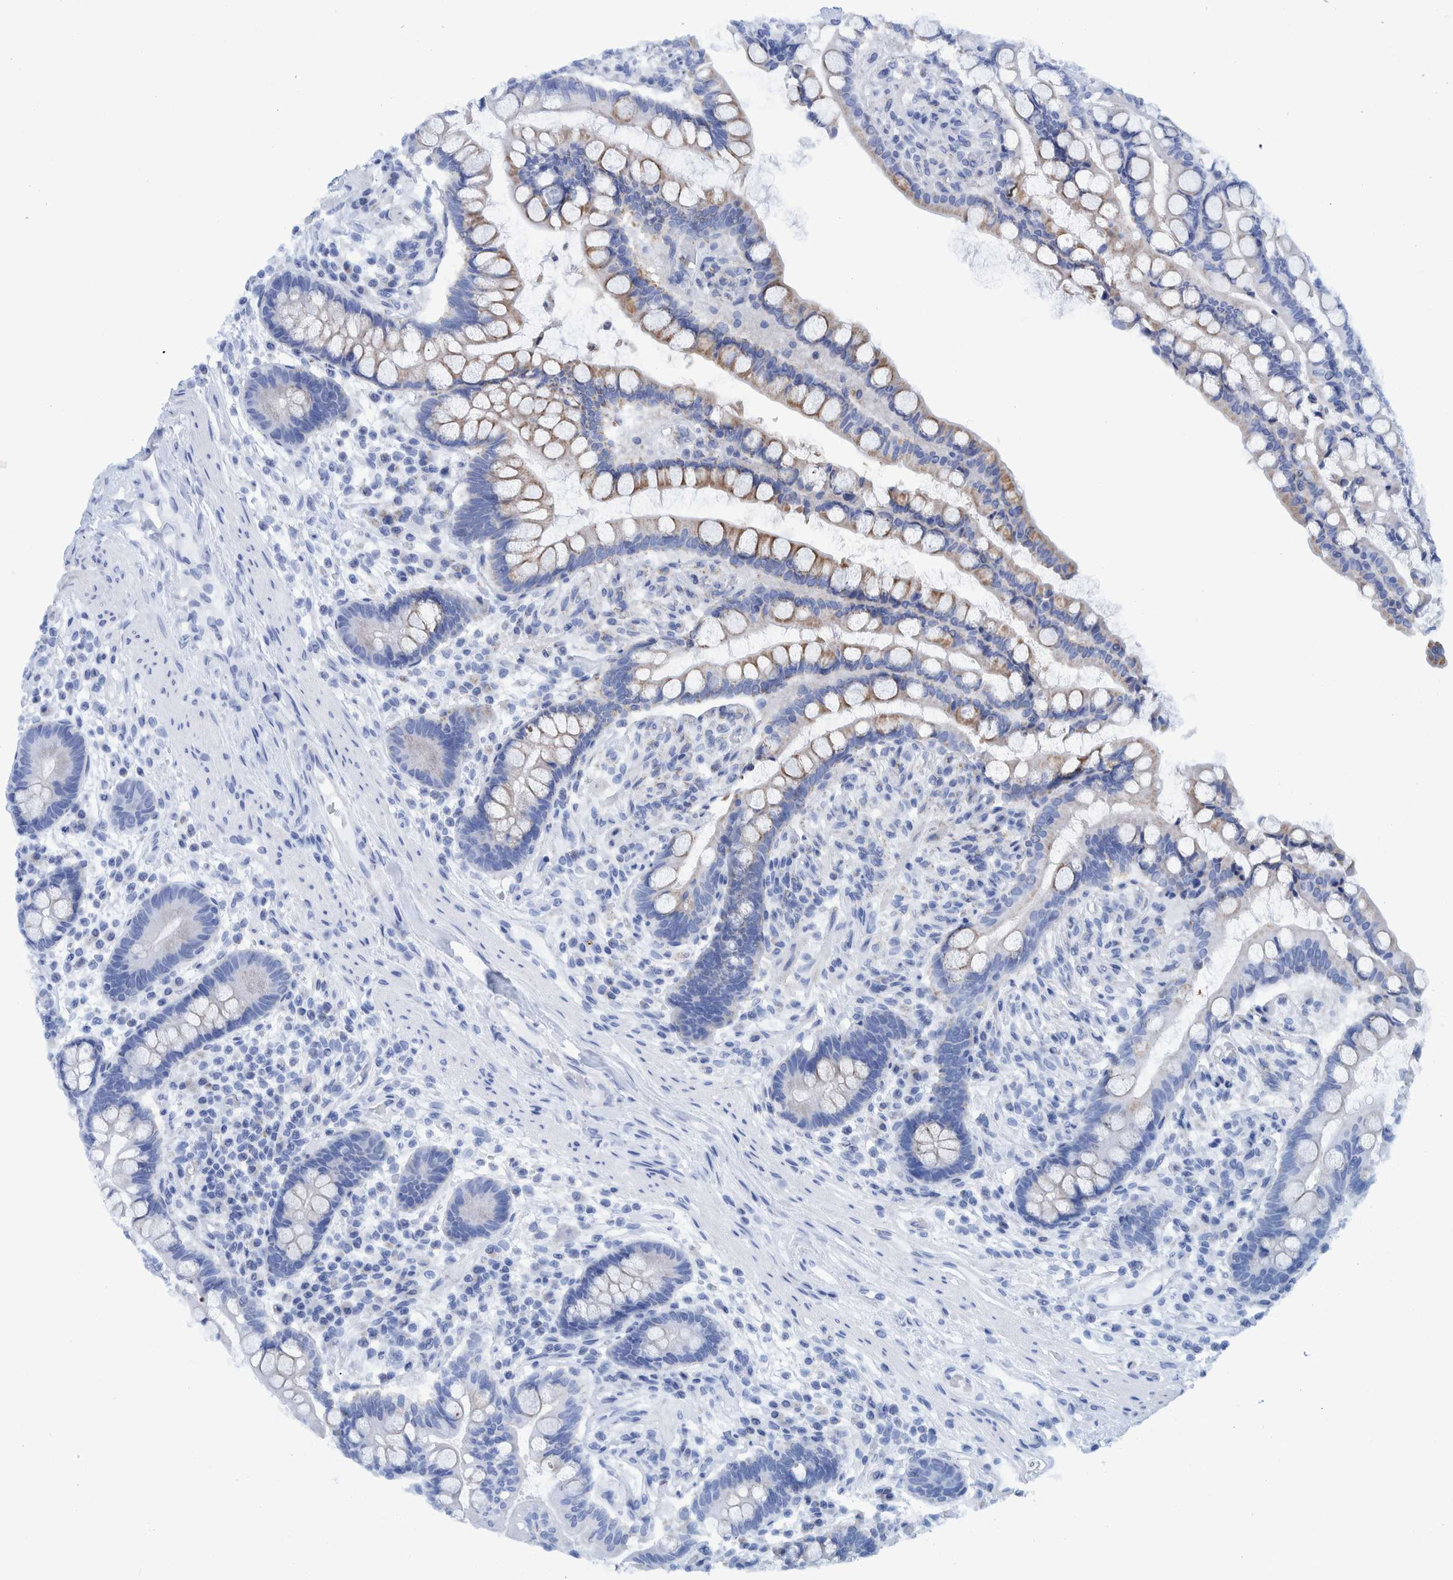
{"staining": {"intensity": "negative", "quantity": "none", "location": "none"}, "tissue": "colon", "cell_type": "Endothelial cells", "image_type": "normal", "snomed": [{"axis": "morphology", "description": "Normal tissue, NOS"}, {"axis": "topography", "description": "Colon"}], "caption": "Immunohistochemical staining of normal human colon reveals no significant staining in endothelial cells. The staining was performed using DAB (3,3'-diaminobenzidine) to visualize the protein expression in brown, while the nuclei were stained in blue with hematoxylin (Magnification: 20x).", "gene": "BZW2", "patient": {"sex": "male", "age": 73}}